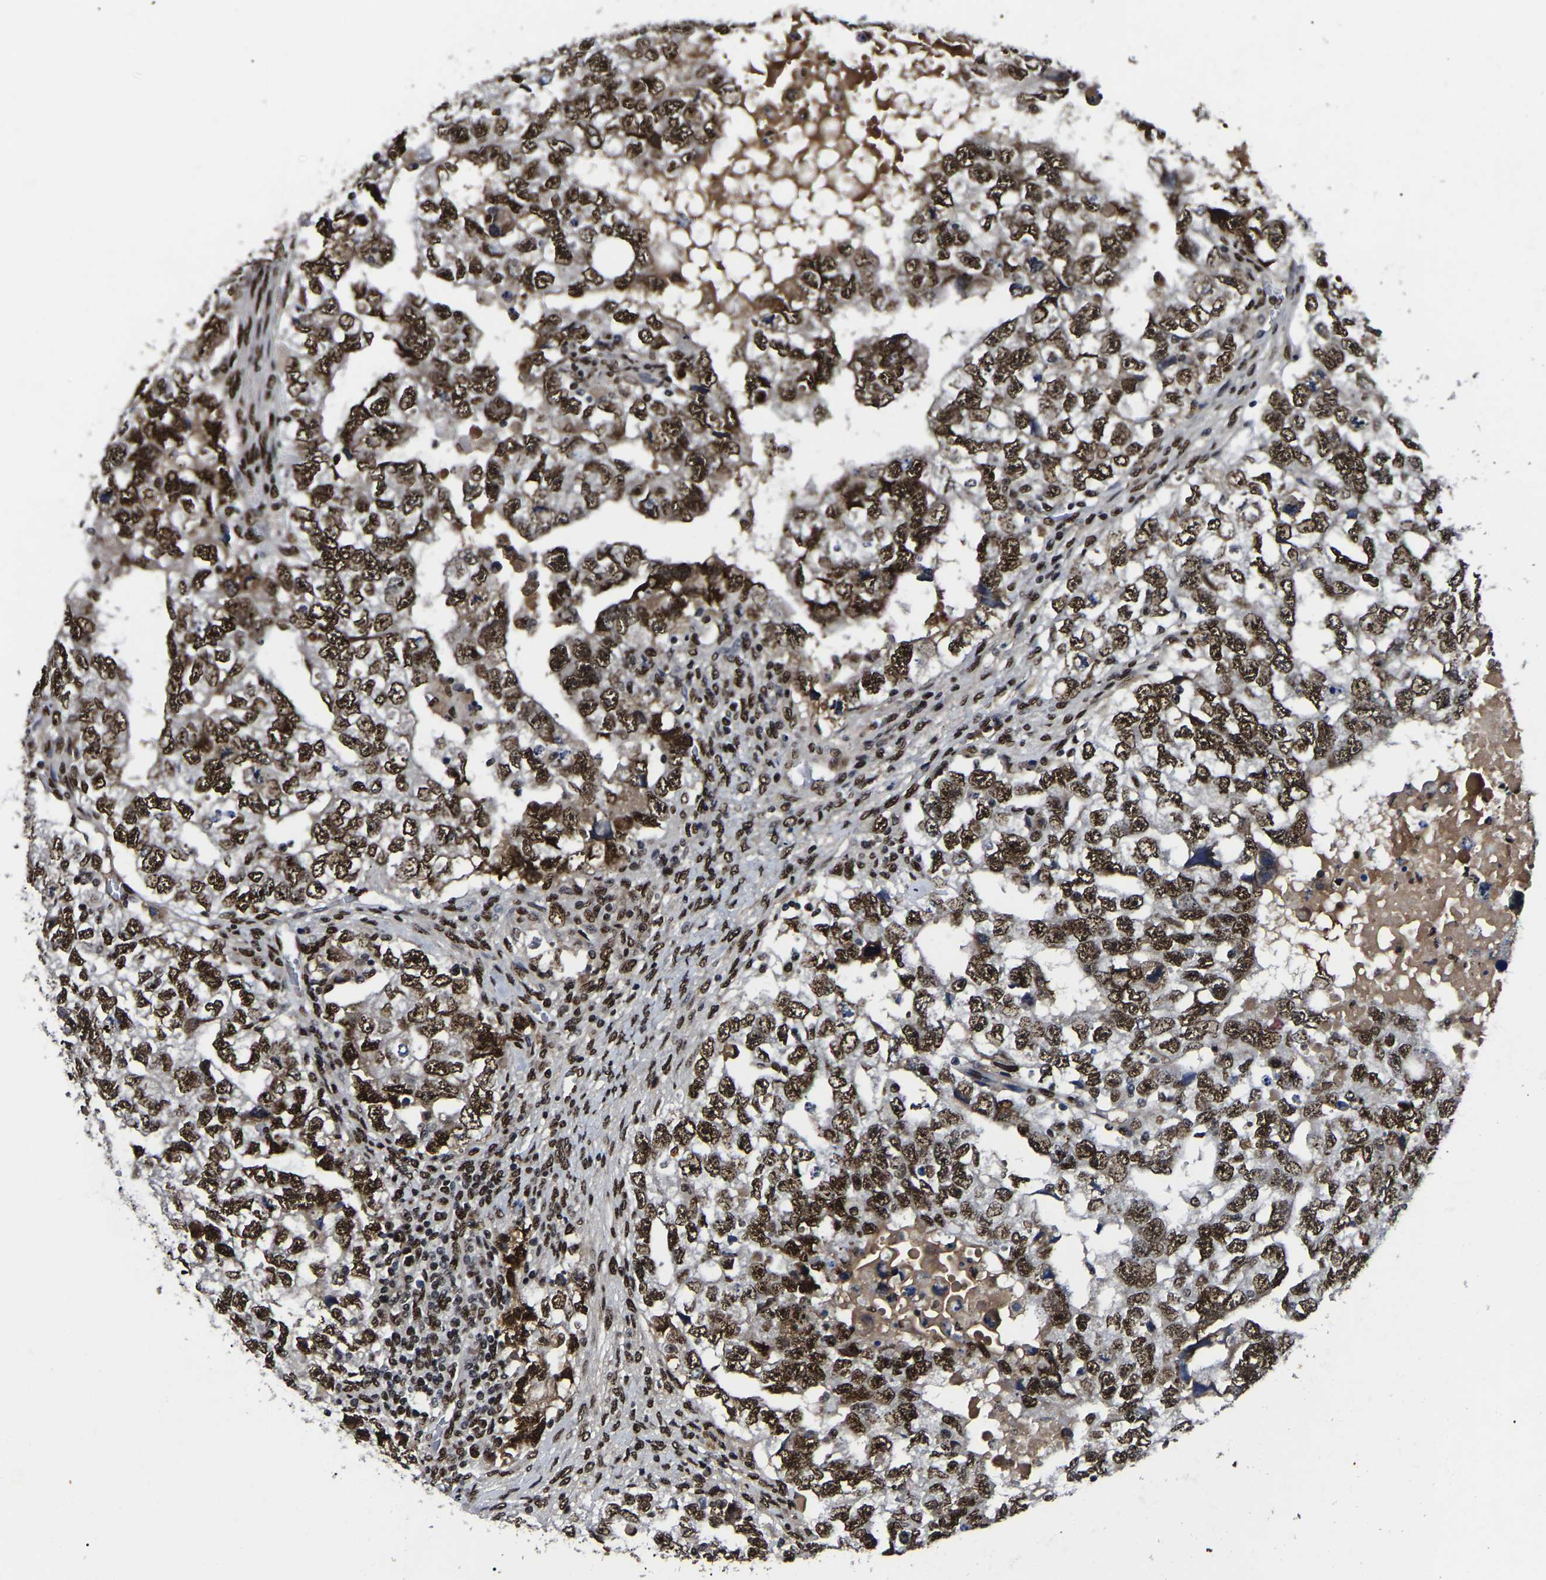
{"staining": {"intensity": "strong", "quantity": ">75%", "location": "nuclear"}, "tissue": "testis cancer", "cell_type": "Tumor cells", "image_type": "cancer", "snomed": [{"axis": "morphology", "description": "Carcinoma, Embryonal, NOS"}, {"axis": "topography", "description": "Testis"}], "caption": "Strong nuclear protein expression is present in about >75% of tumor cells in embryonal carcinoma (testis).", "gene": "TRIM35", "patient": {"sex": "male", "age": 36}}